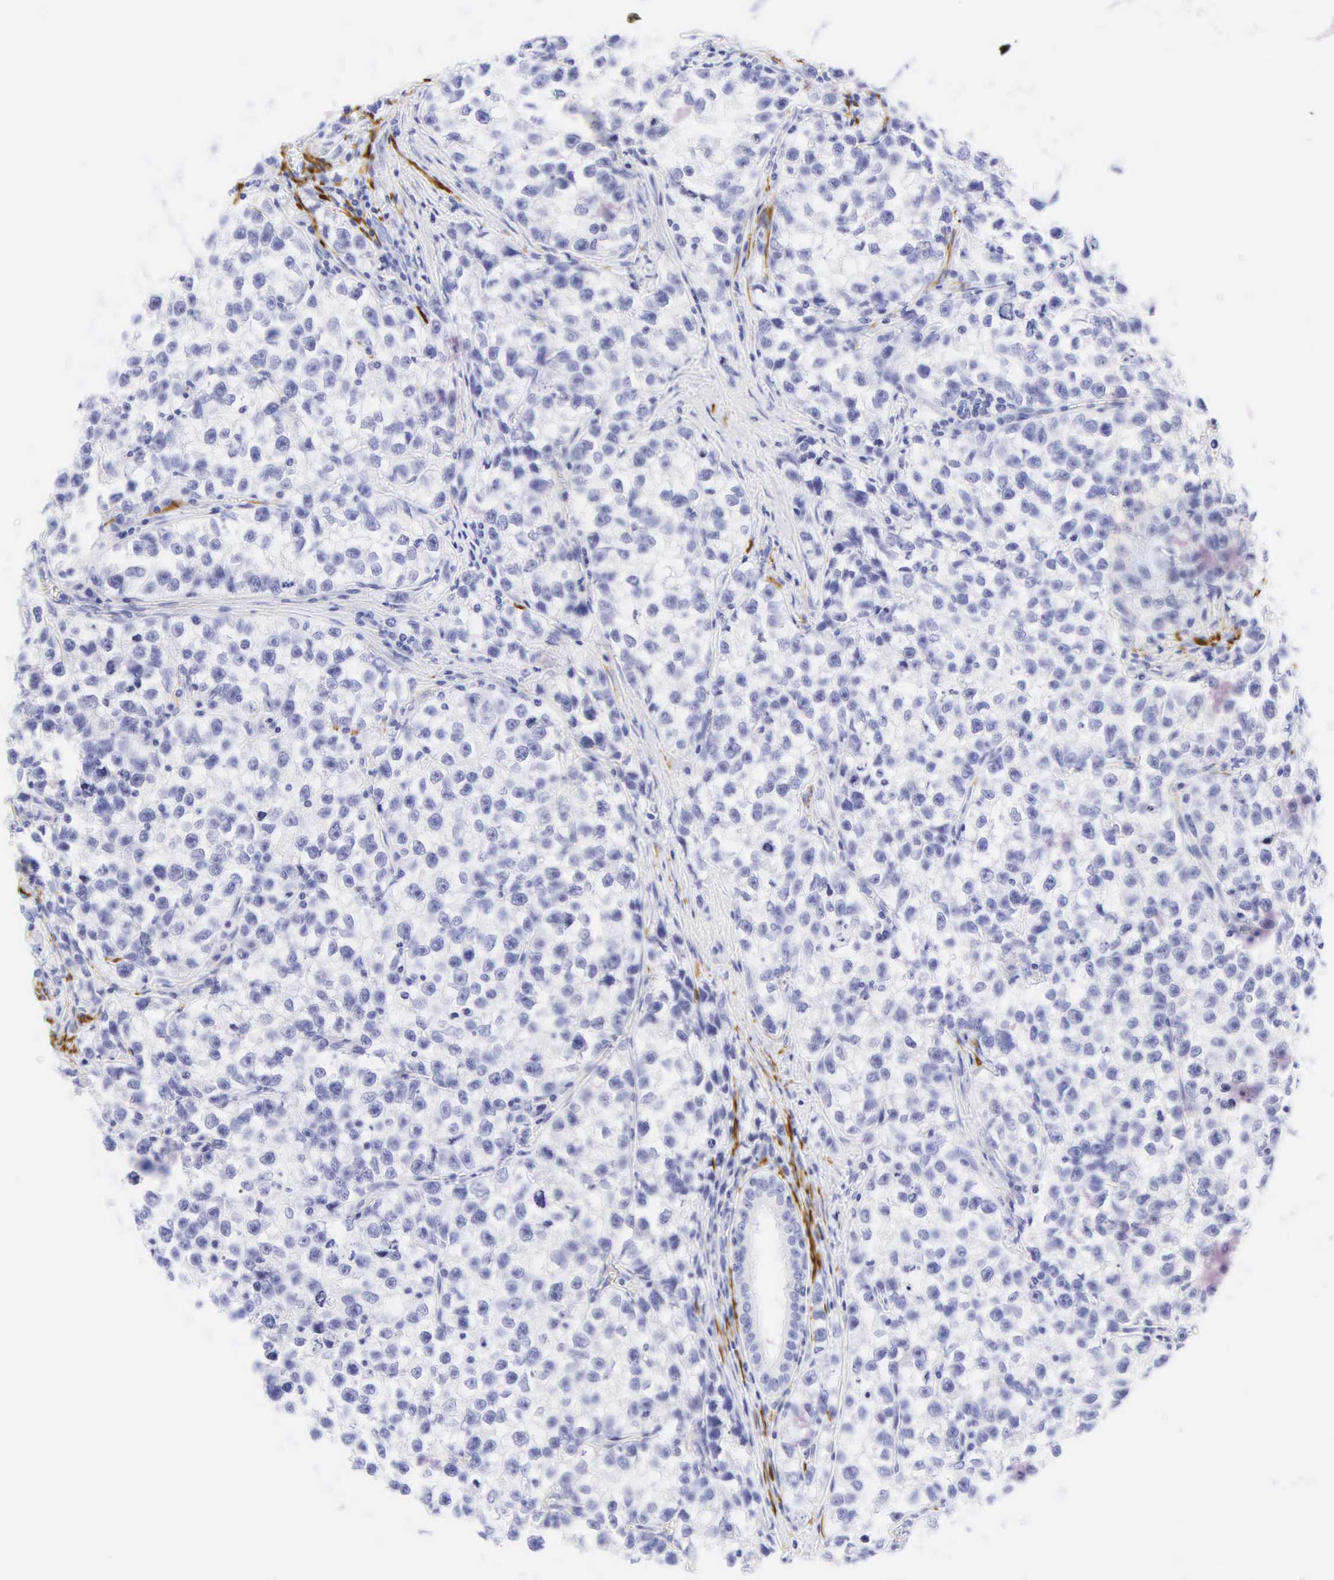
{"staining": {"intensity": "negative", "quantity": "none", "location": "none"}, "tissue": "testis cancer", "cell_type": "Tumor cells", "image_type": "cancer", "snomed": [{"axis": "morphology", "description": "Seminoma, NOS"}, {"axis": "morphology", "description": "Carcinoma, Embryonal, NOS"}, {"axis": "topography", "description": "Testis"}], "caption": "Micrograph shows no significant protein positivity in tumor cells of testis cancer (embryonal carcinoma).", "gene": "DES", "patient": {"sex": "male", "age": 30}}